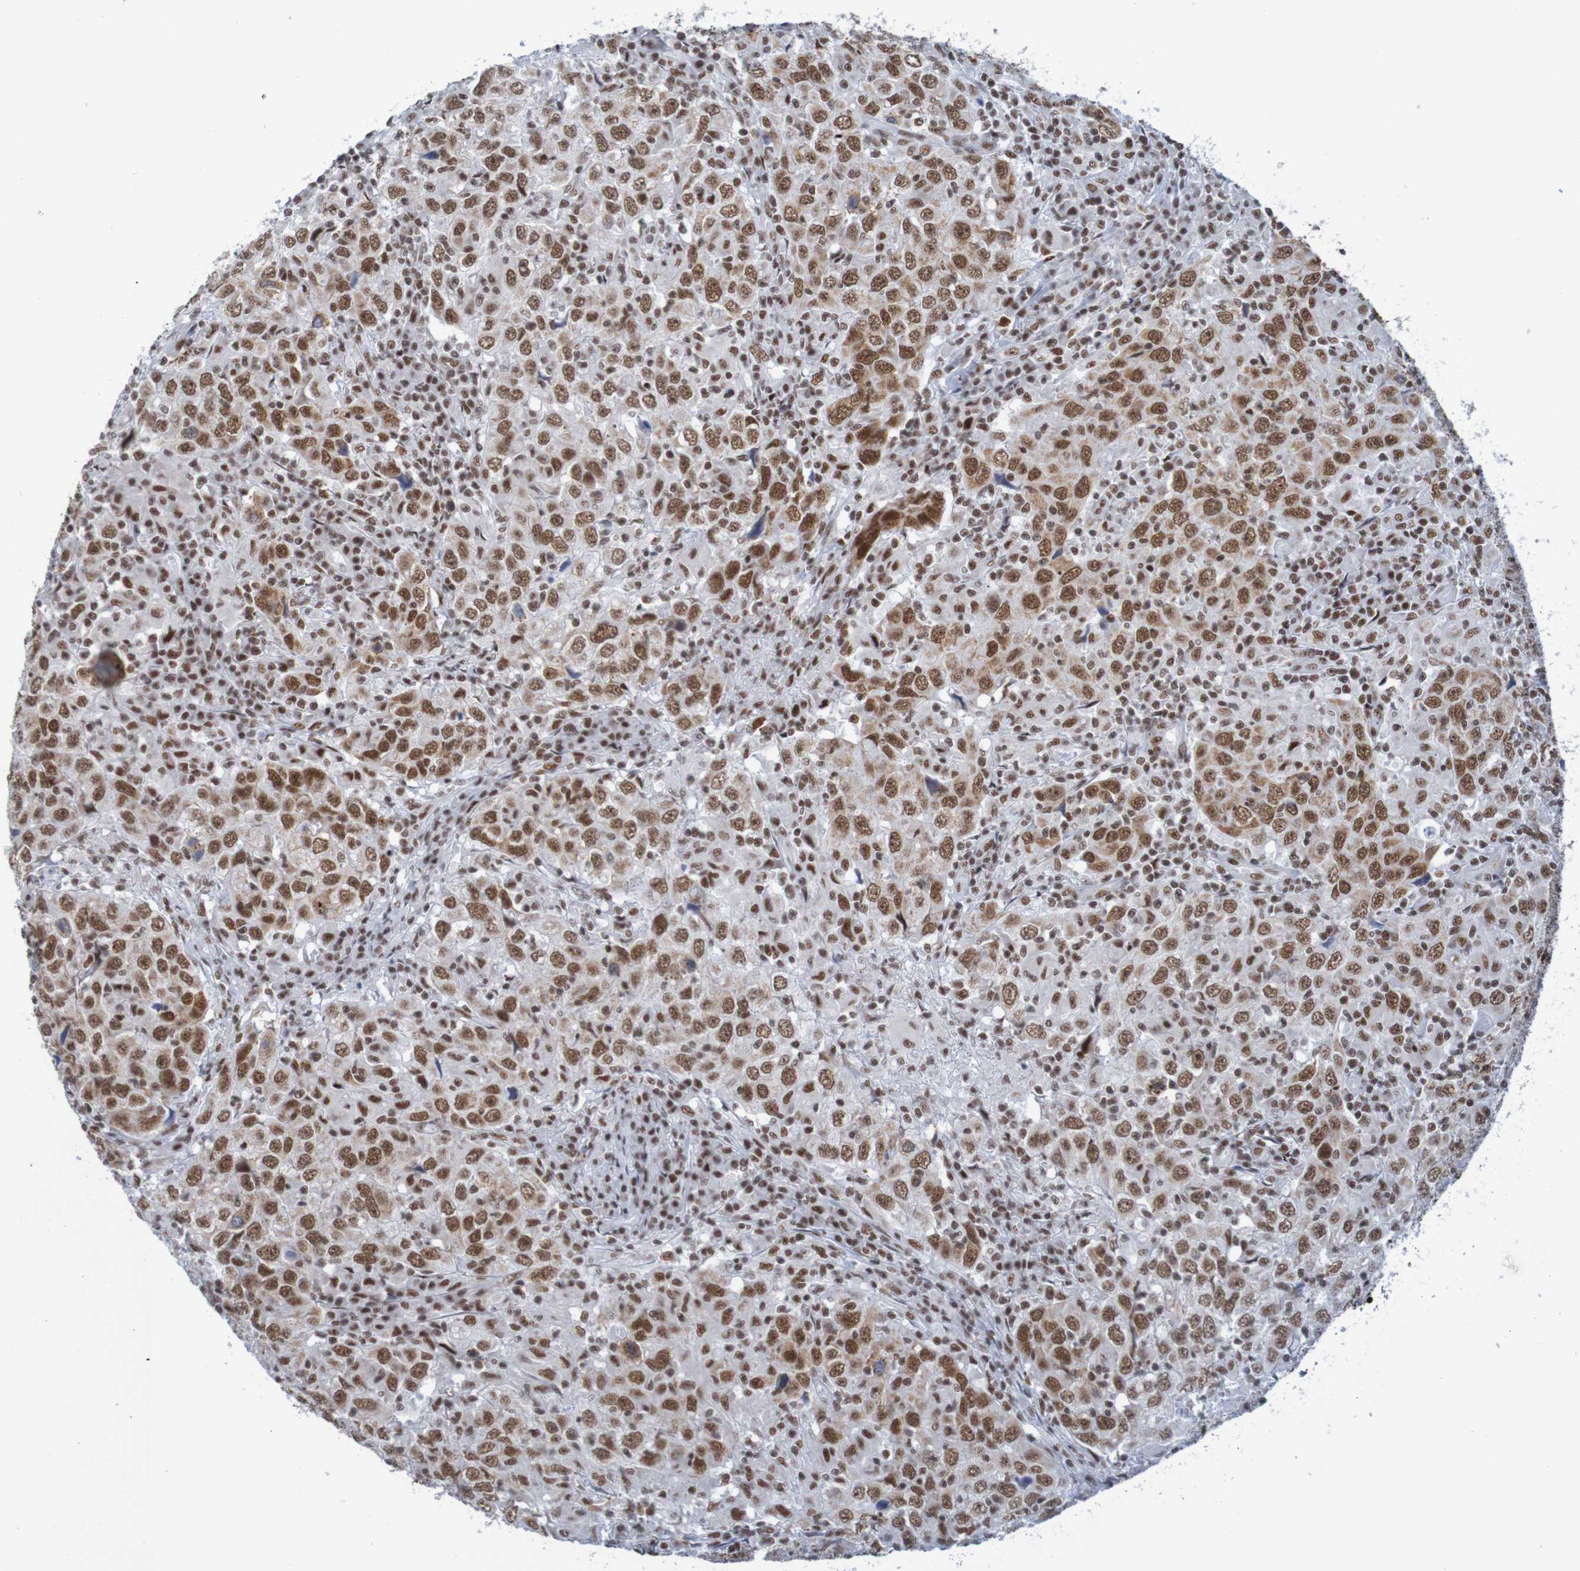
{"staining": {"intensity": "strong", "quantity": ">75%", "location": "nuclear"}, "tissue": "head and neck cancer", "cell_type": "Tumor cells", "image_type": "cancer", "snomed": [{"axis": "morphology", "description": "Adenocarcinoma, NOS"}, {"axis": "topography", "description": "Salivary gland"}, {"axis": "topography", "description": "Head-Neck"}], "caption": "Immunohistochemistry (DAB) staining of human head and neck cancer (adenocarcinoma) demonstrates strong nuclear protein staining in approximately >75% of tumor cells.", "gene": "THRAP3", "patient": {"sex": "female", "age": 65}}